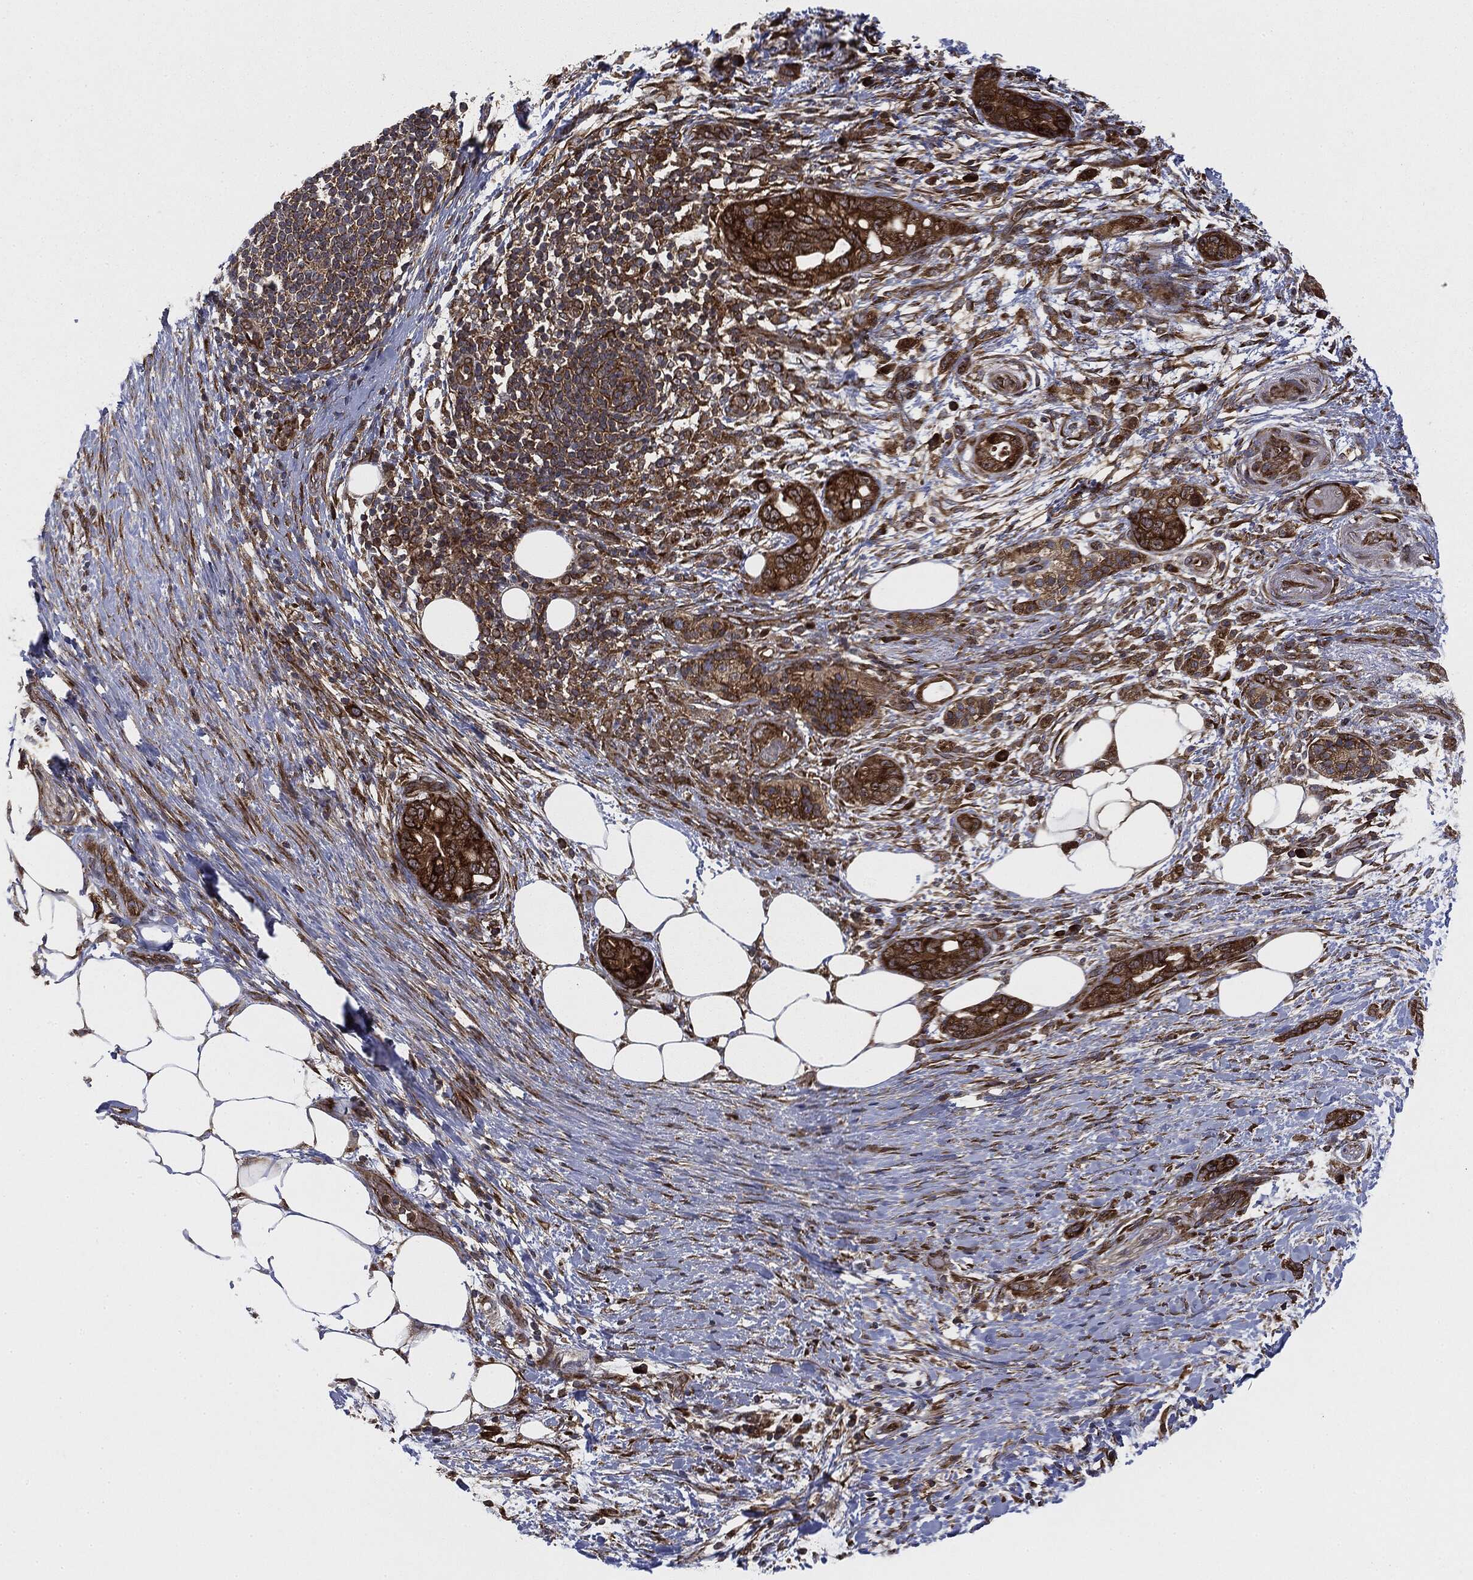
{"staining": {"intensity": "strong", "quantity": ">75%", "location": "cytoplasmic/membranous"}, "tissue": "pancreatic cancer", "cell_type": "Tumor cells", "image_type": "cancer", "snomed": [{"axis": "morphology", "description": "Adenocarcinoma, NOS"}, {"axis": "topography", "description": "Pancreas"}], "caption": "This image demonstrates immunohistochemistry (IHC) staining of human adenocarcinoma (pancreatic), with high strong cytoplasmic/membranous positivity in about >75% of tumor cells.", "gene": "EIF2AK2", "patient": {"sex": "female", "age": 72}}